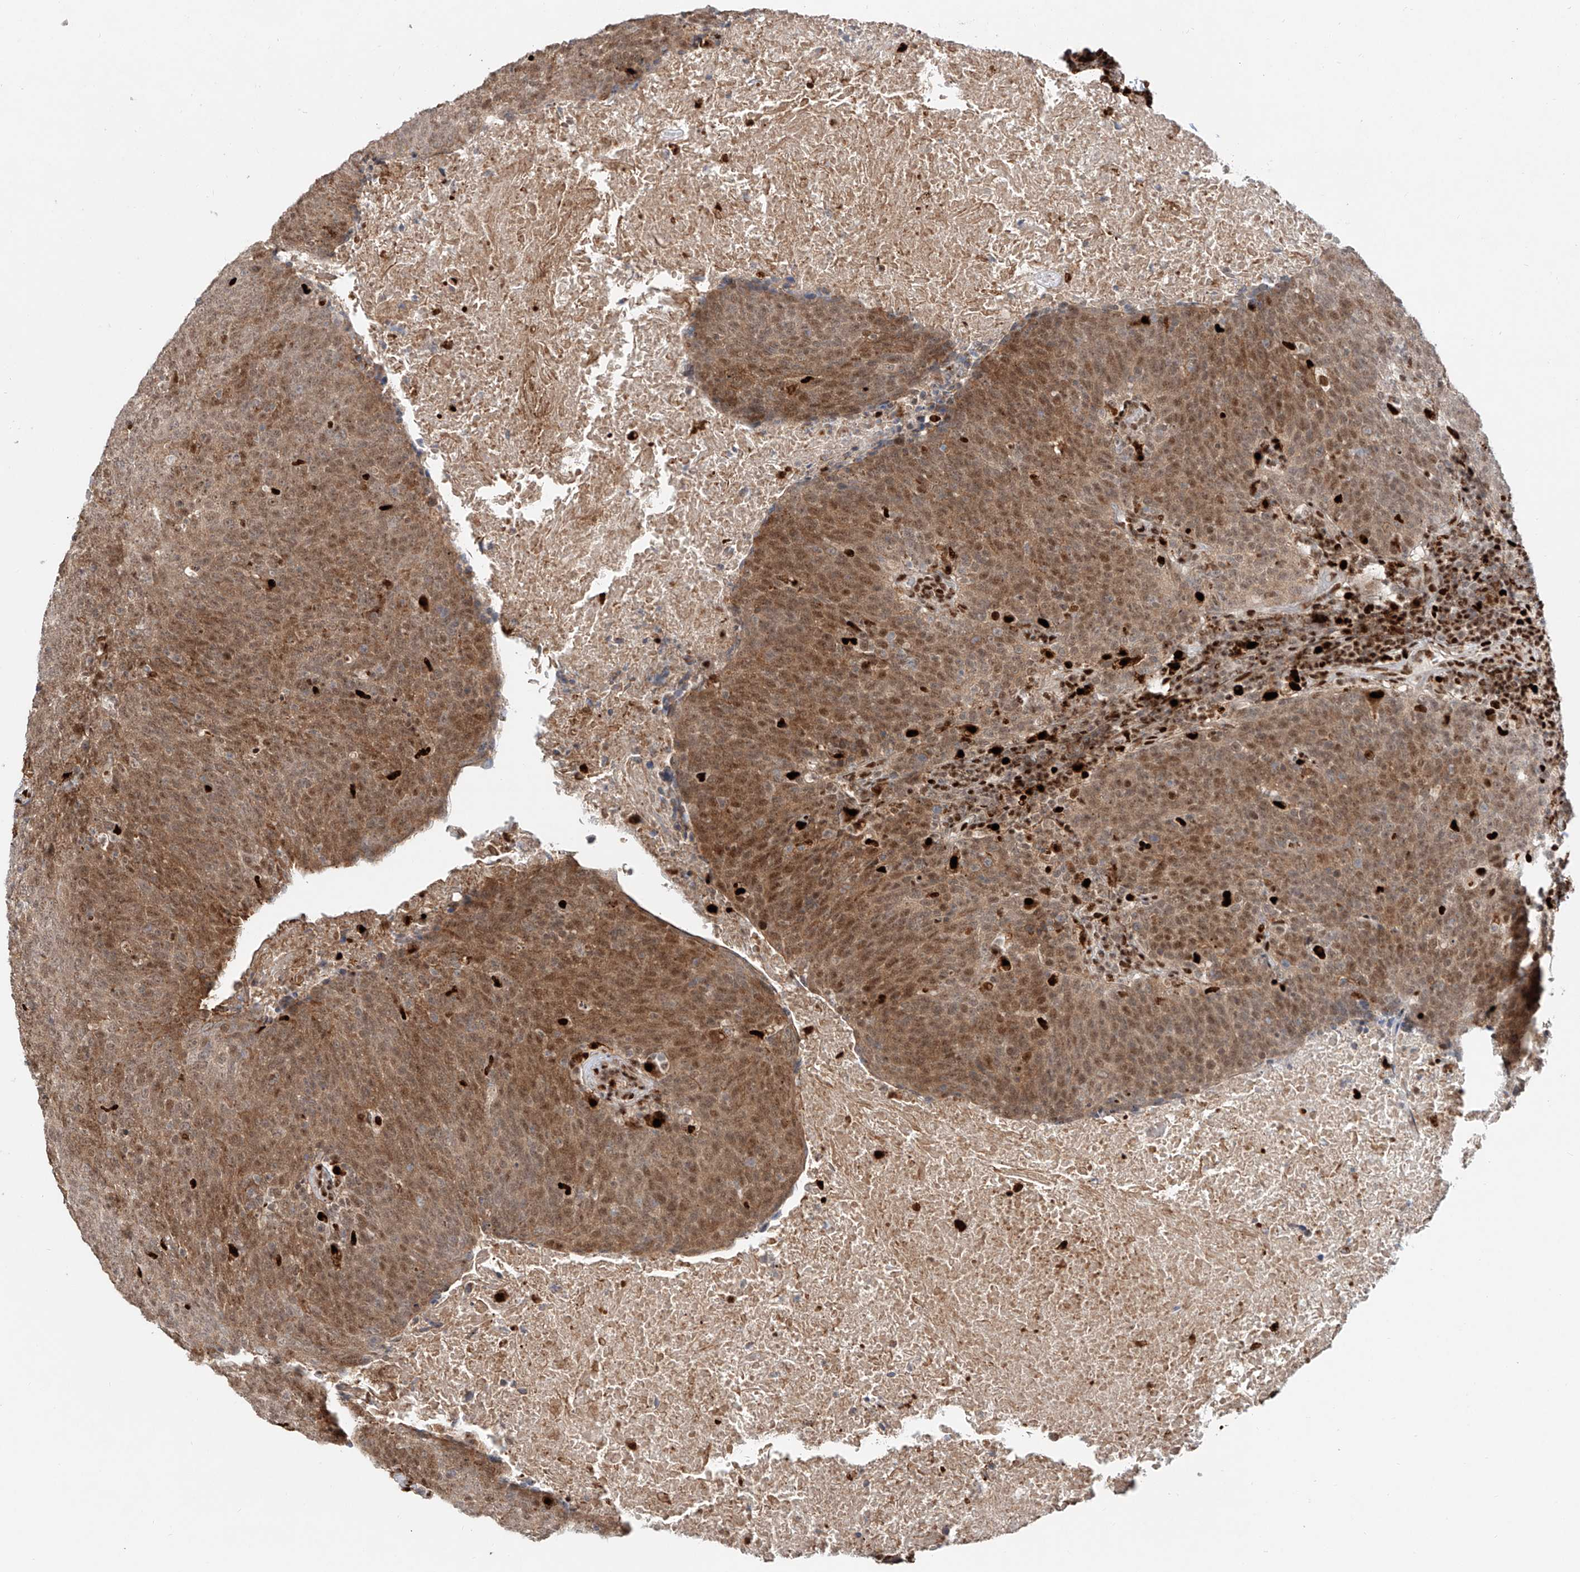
{"staining": {"intensity": "moderate", "quantity": ">75%", "location": "cytoplasmic/membranous,nuclear"}, "tissue": "head and neck cancer", "cell_type": "Tumor cells", "image_type": "cancer", "snomed": [{"axis": "morphology", "description": "Squamous cell carcinoma, NOS"}, {"axis": "morphology", "description": "Squamous cell carcinoma, metastatic, NOS"}, {"axis": "topography", "description": "Lymph node"}, {"axis": "topography", "description": "Head-Neck"}], "caption": "Protein positivity by immunohistochemistry (IHC) exhibits moderate cytoplasmic/membranous and nuclear staining in about >75% of tumor cells in head and neck squamous cell carcinoma.", "gene": "DZIP1L", "patient": {"sex": "male", "age": 62}}